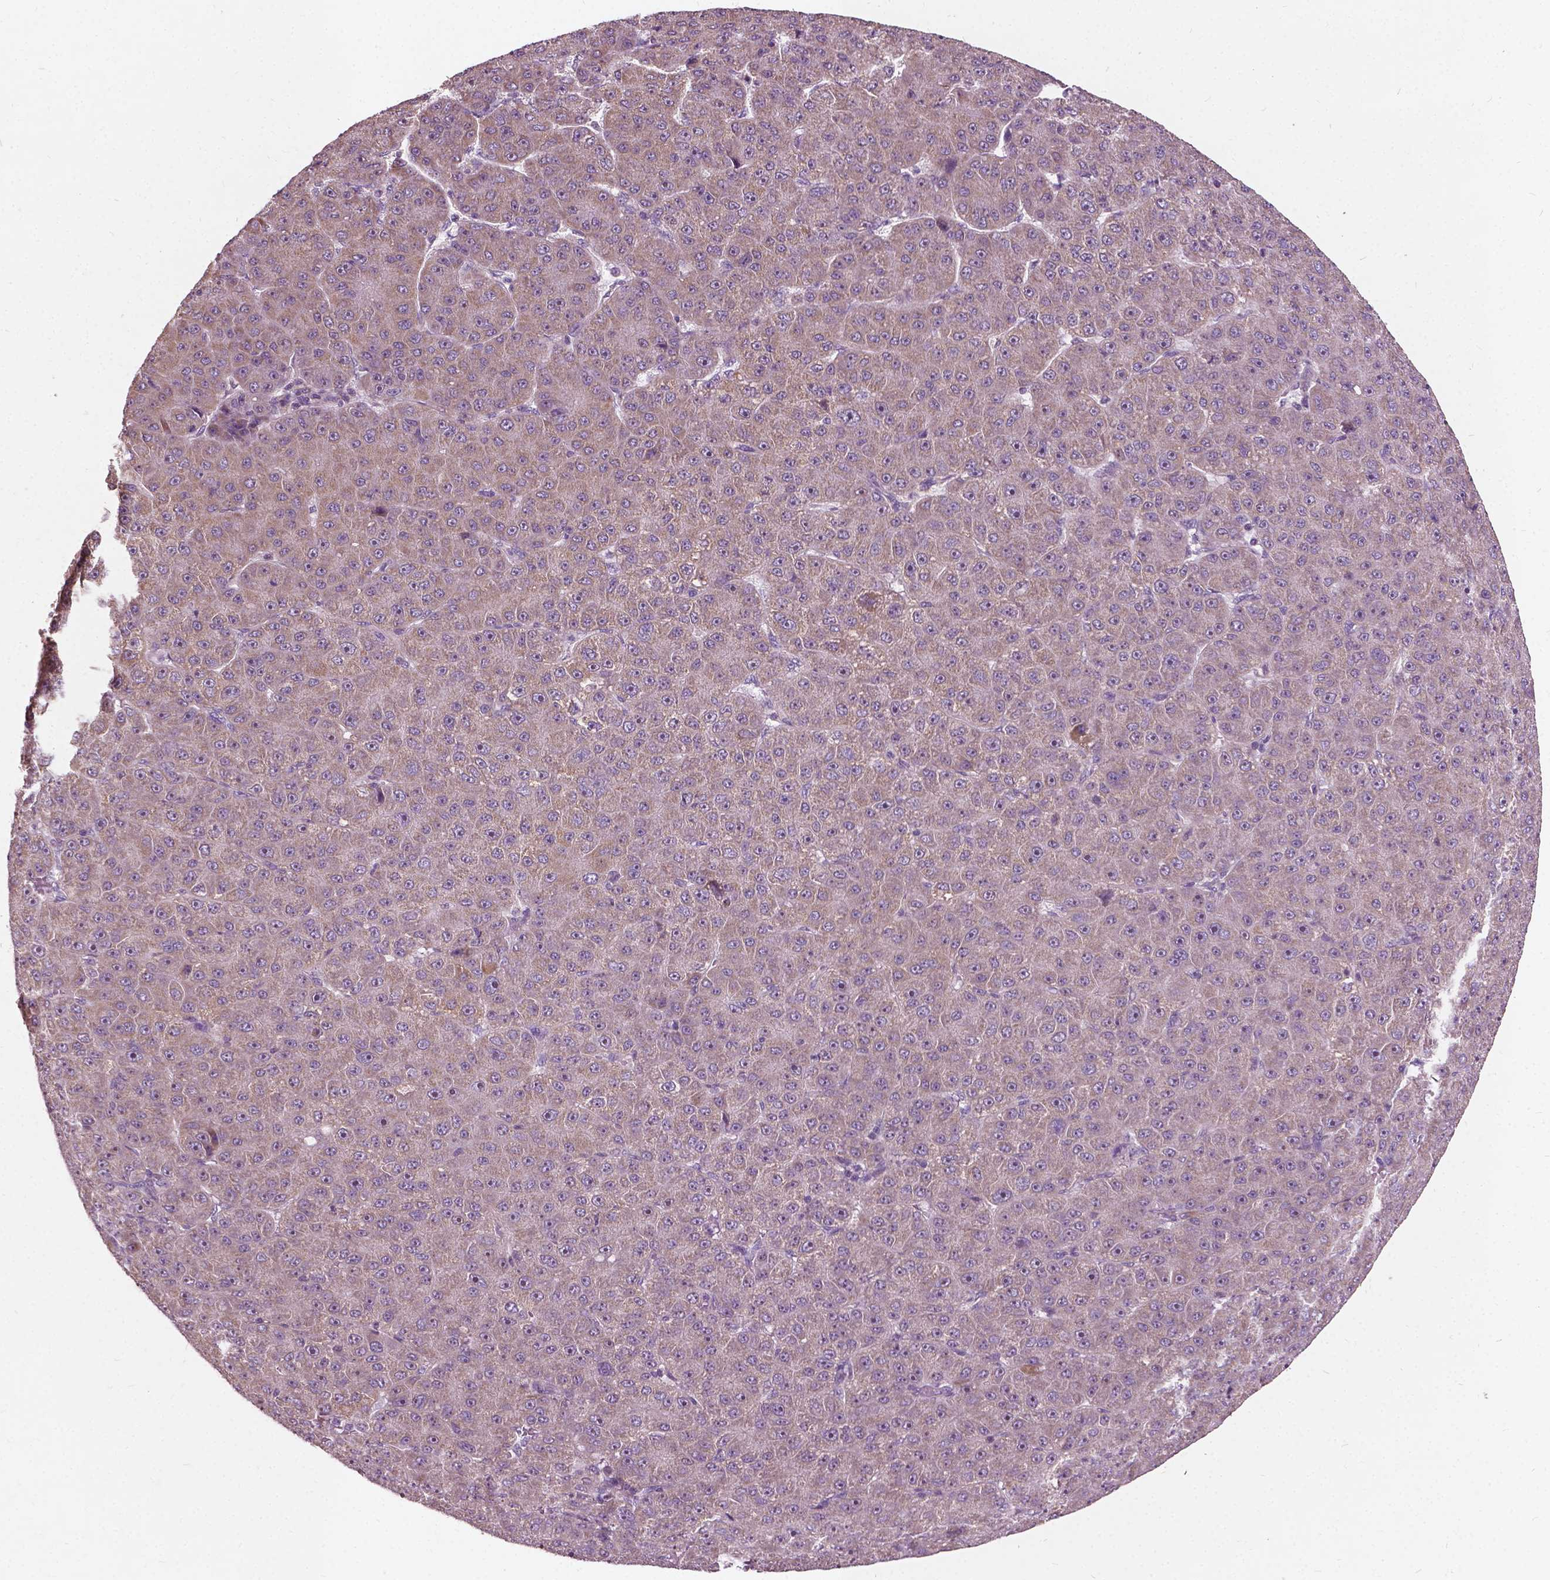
{"staining": {"intensity": "weak", "quantity": "25%-75%", "location": "cytoplasmic/membranous"}, "tissue": "liver cancer", "cell_type": "Tumor cells", "image_type": "cancer", "snomed": [{"axis": "morphology", "description": "Carcinoma, Hepatocellular, NOS"}, {"axis": "topography", "description": "Liver"}], "caption": "Immunohistochemical staining of hepatocellular carcinoma (liver) demonstrates low levels of weak cytoplasmic/membranous expression in approximately 25%-75% of tumor cells.", "gene": "ODF3L2", "patient": {"sex": "male", "age": 67}}